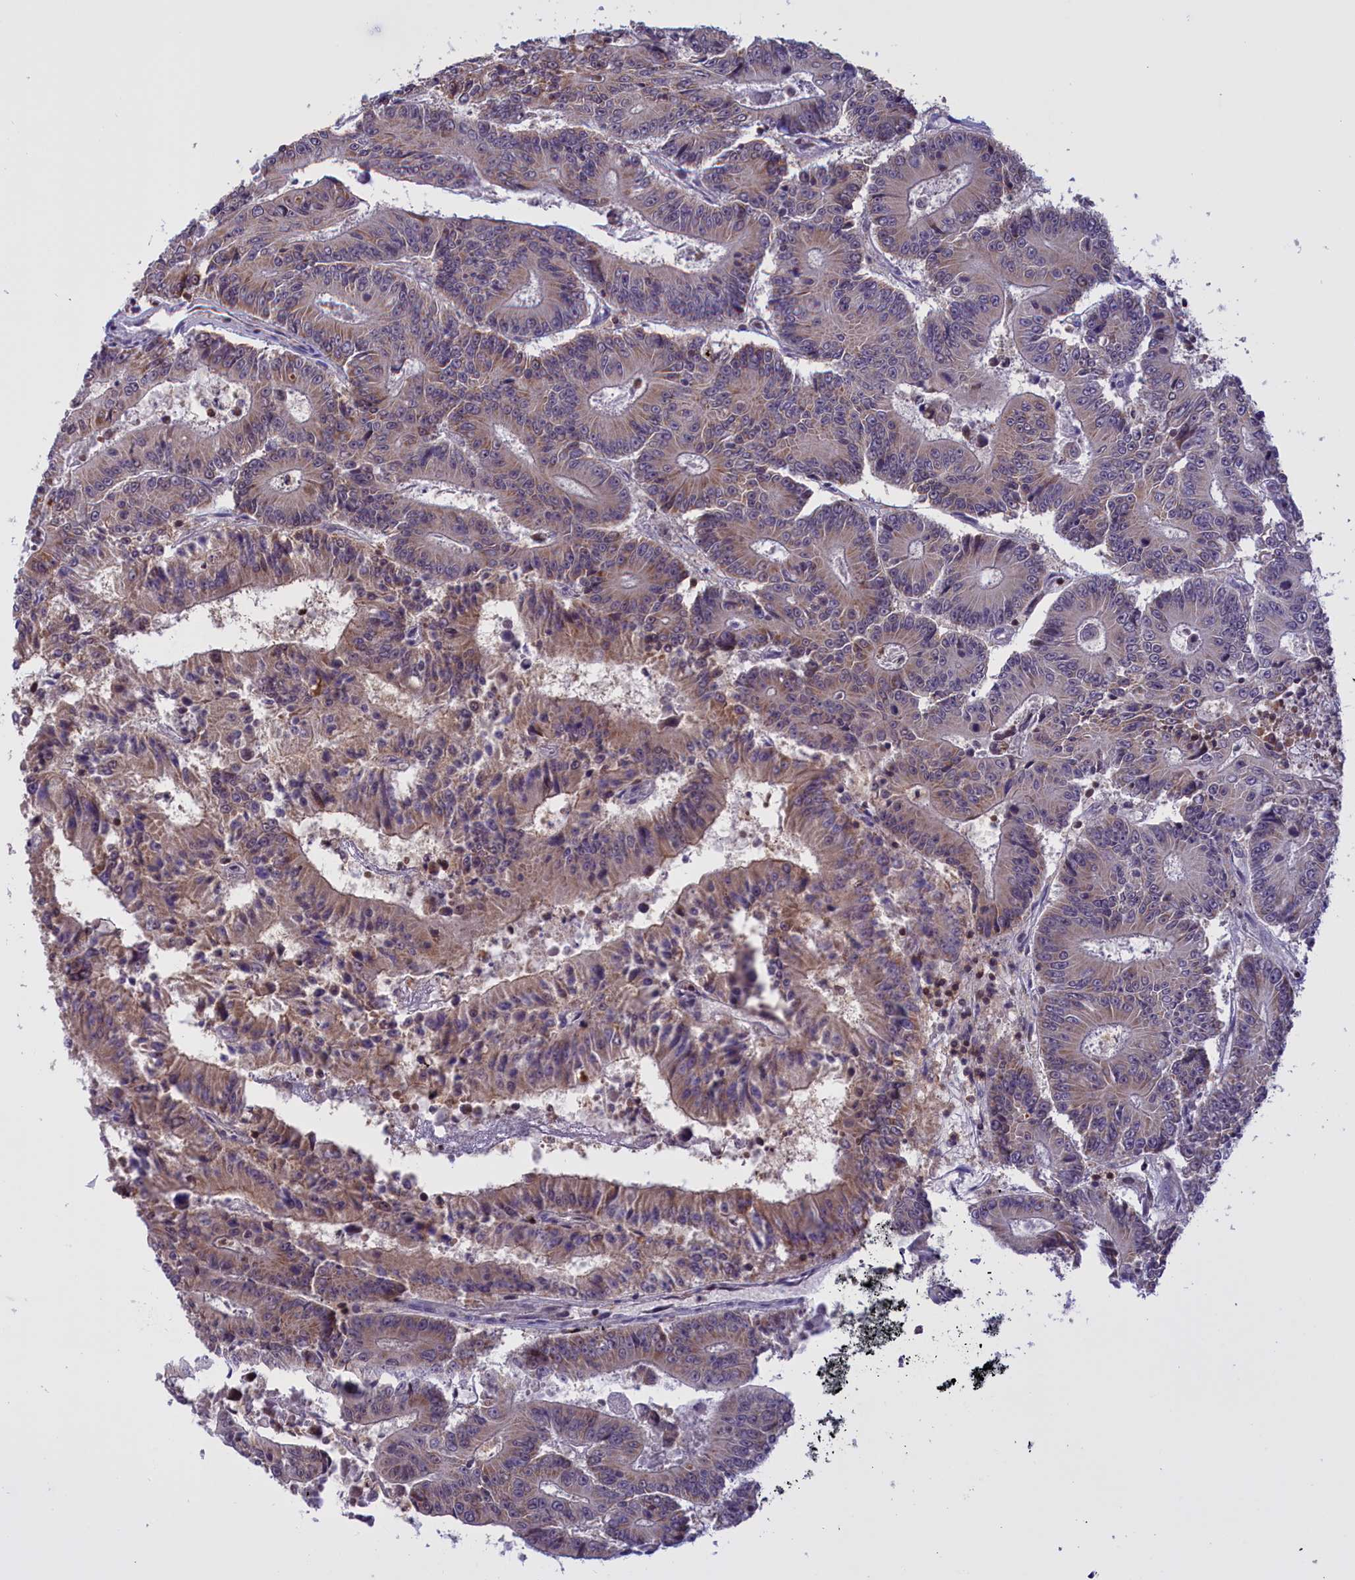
{"staining": {"intensity": "weak", "quantity": "25%-75%", "location": "cytoplasmic/membranous"}, "tissue": "colorectal cancer", "cell_type": "Tumor cells", "image_type": "cancer", "snomed": [{"axis": "morphology", "description": "Adenocarcinoma, NOS"}, {"axis": "topography", "description": "Colon"}], "caption": "The immunohistochemical stain labels weak cytoplasmic/membranous staining in tumor cells of colorectal adenocarcinoma tissue.", "gene": "IZUMO2", "patient": {"sex": "male", "age": 83}}